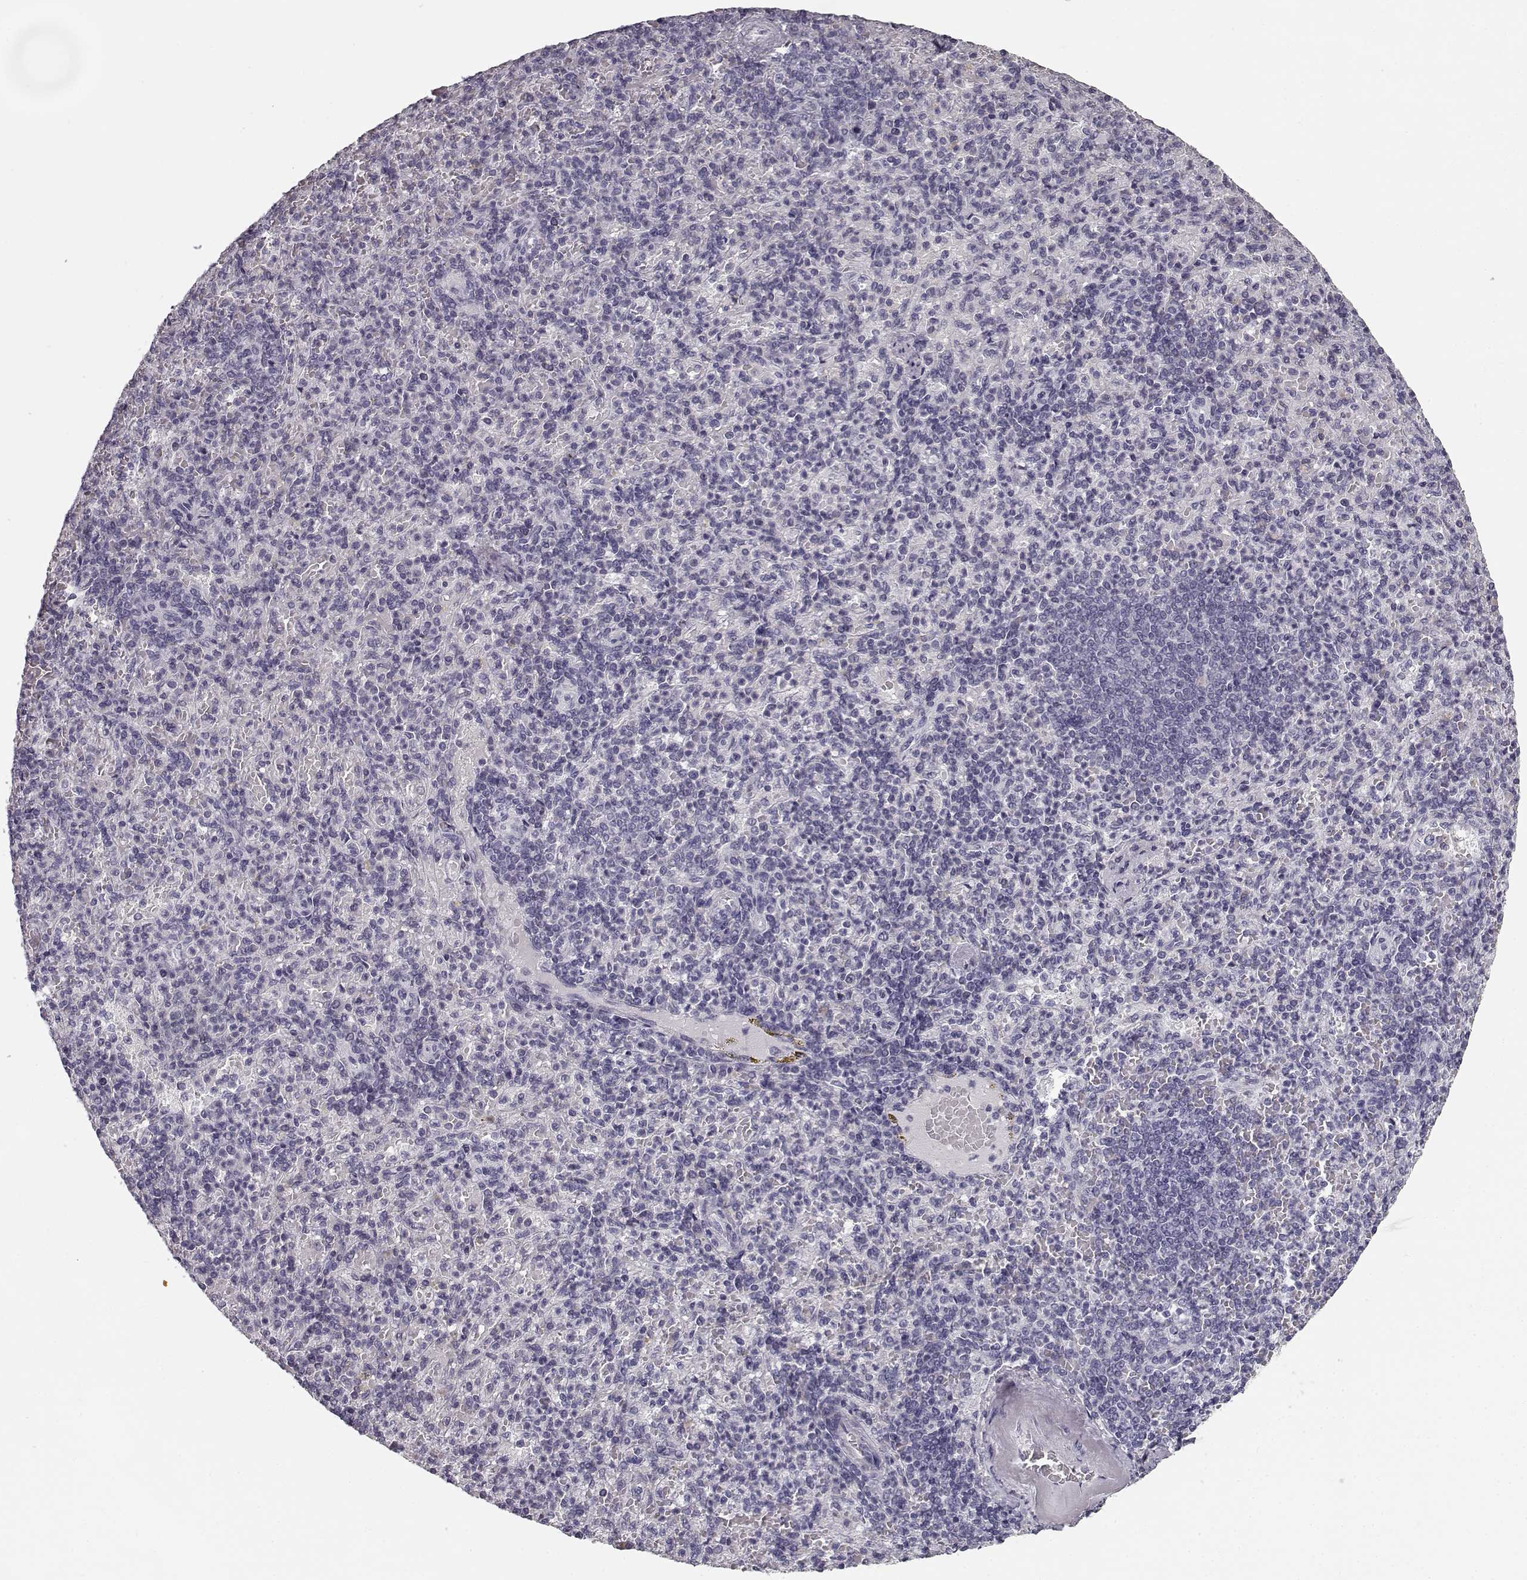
{"staining": {"intensity": "negative", "quantity": "none", "location": "none"}, "tissue": "spleen", "cell_type": "Cells in red pulp", "image_type": "normal", "snomed": [{"axis": "morphology", "description": "Normal tissue, NOS"}, {"axis": "topography", "description": "Spleen"}], "caption": "Cells in red pulp are negative for brown protein staining in unremarkable spleen. (DAB IHC visualized using brightfield microscopy, high magnification).", "gene": "SEMG2", "patient": {"sex": "female", "age": 74}}